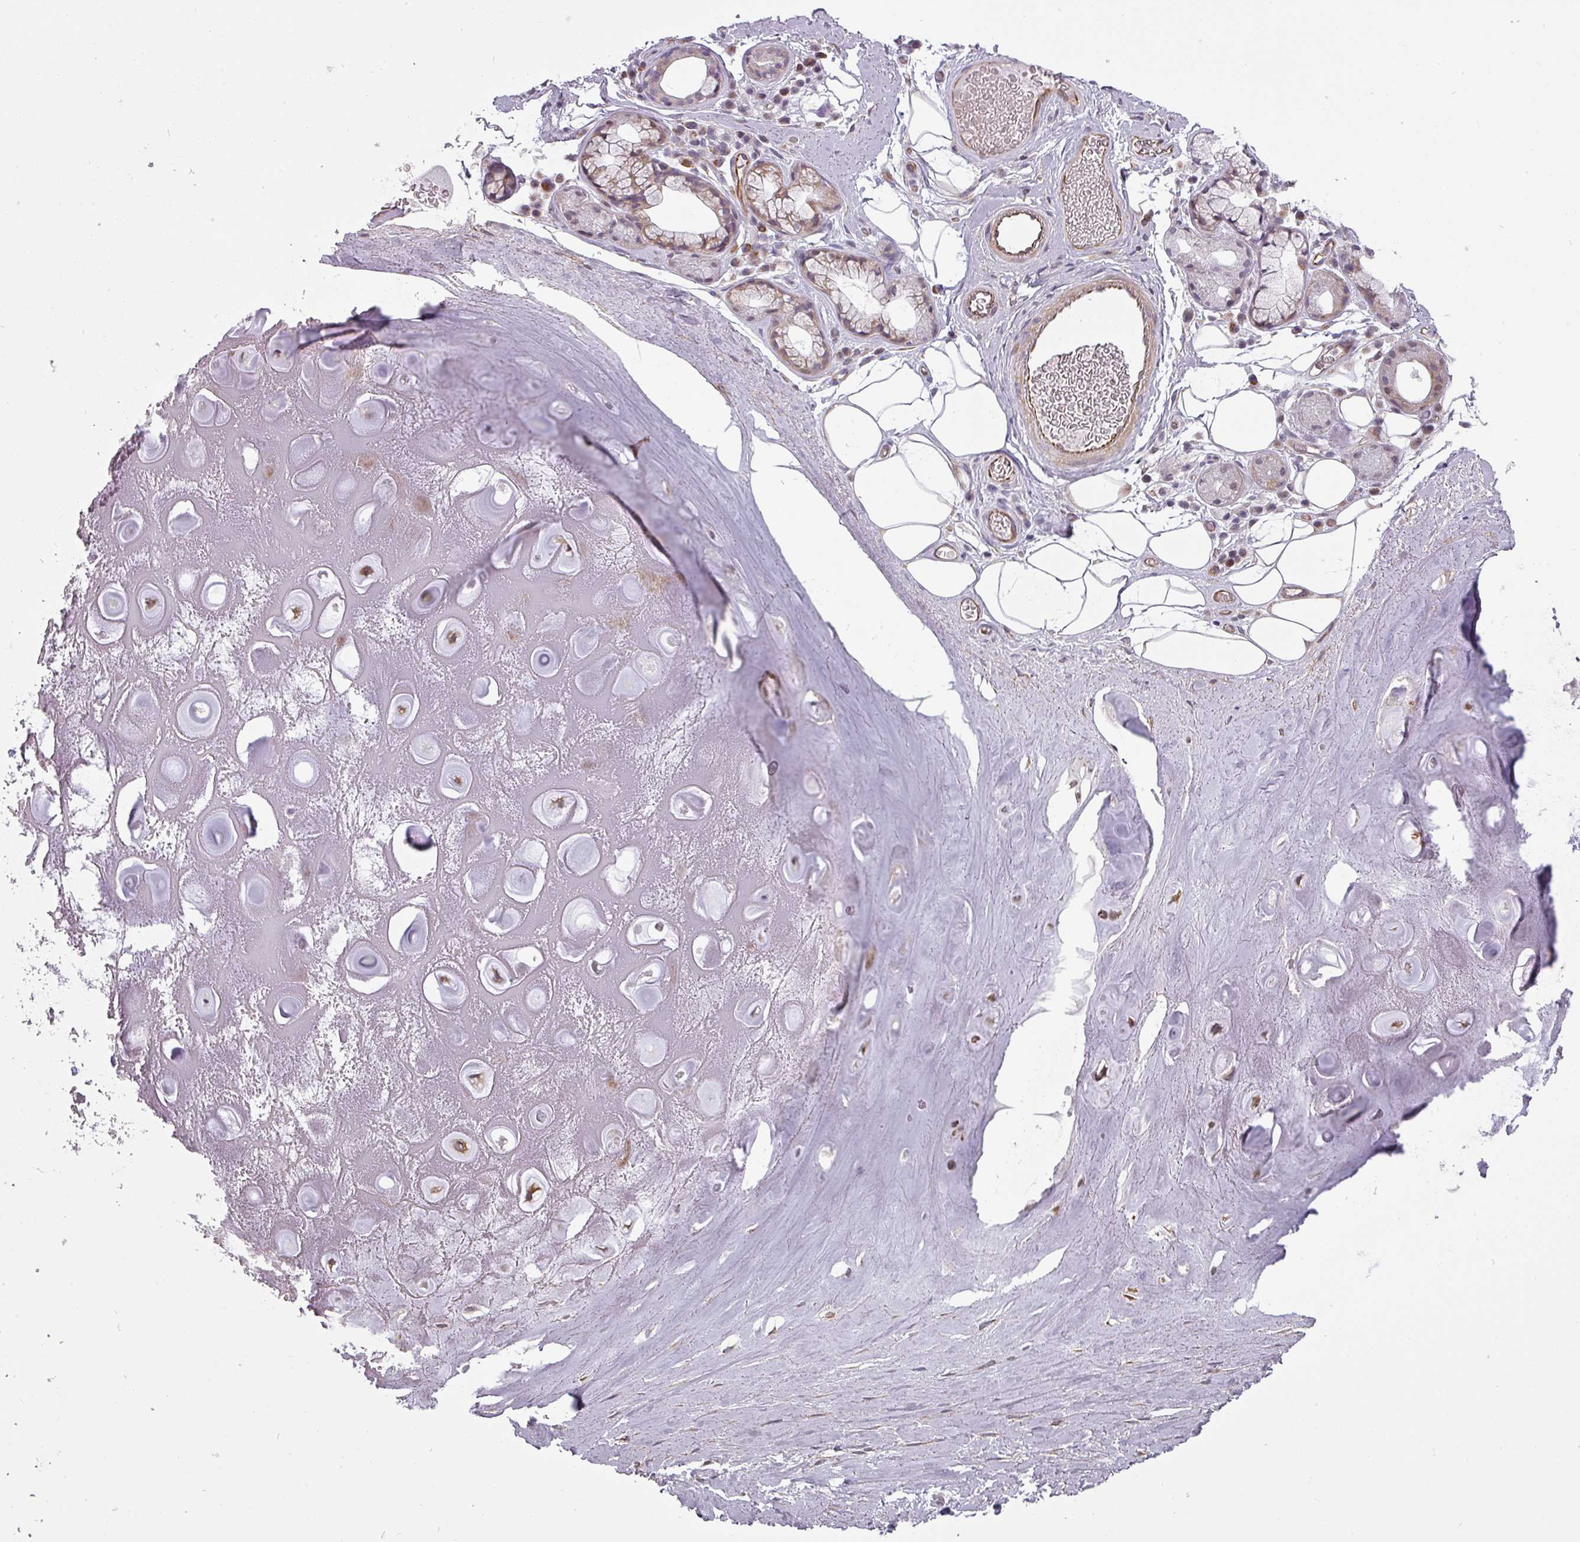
{"staining": {"intensity": "negative", "quantity": "none", "location": "none"}, "tissue": "adipose tissue", "cell_type": "Adipocytes", "image_type": "normal", "snomed": [{"axis": "morphology", "description": "Normal tissue, NOS"}, {"axis": "topography", "description": "Cartilage tissue"}], "caption": "Image shows no protein expression in adipocytes of unremarkable adipose tissue. The staining is performed using DAB brown chromogen with nuclei counter-stained in using hematoxylin.", "gene": "CHRDL1", "patient": {"sex": "male", "age": 81}}